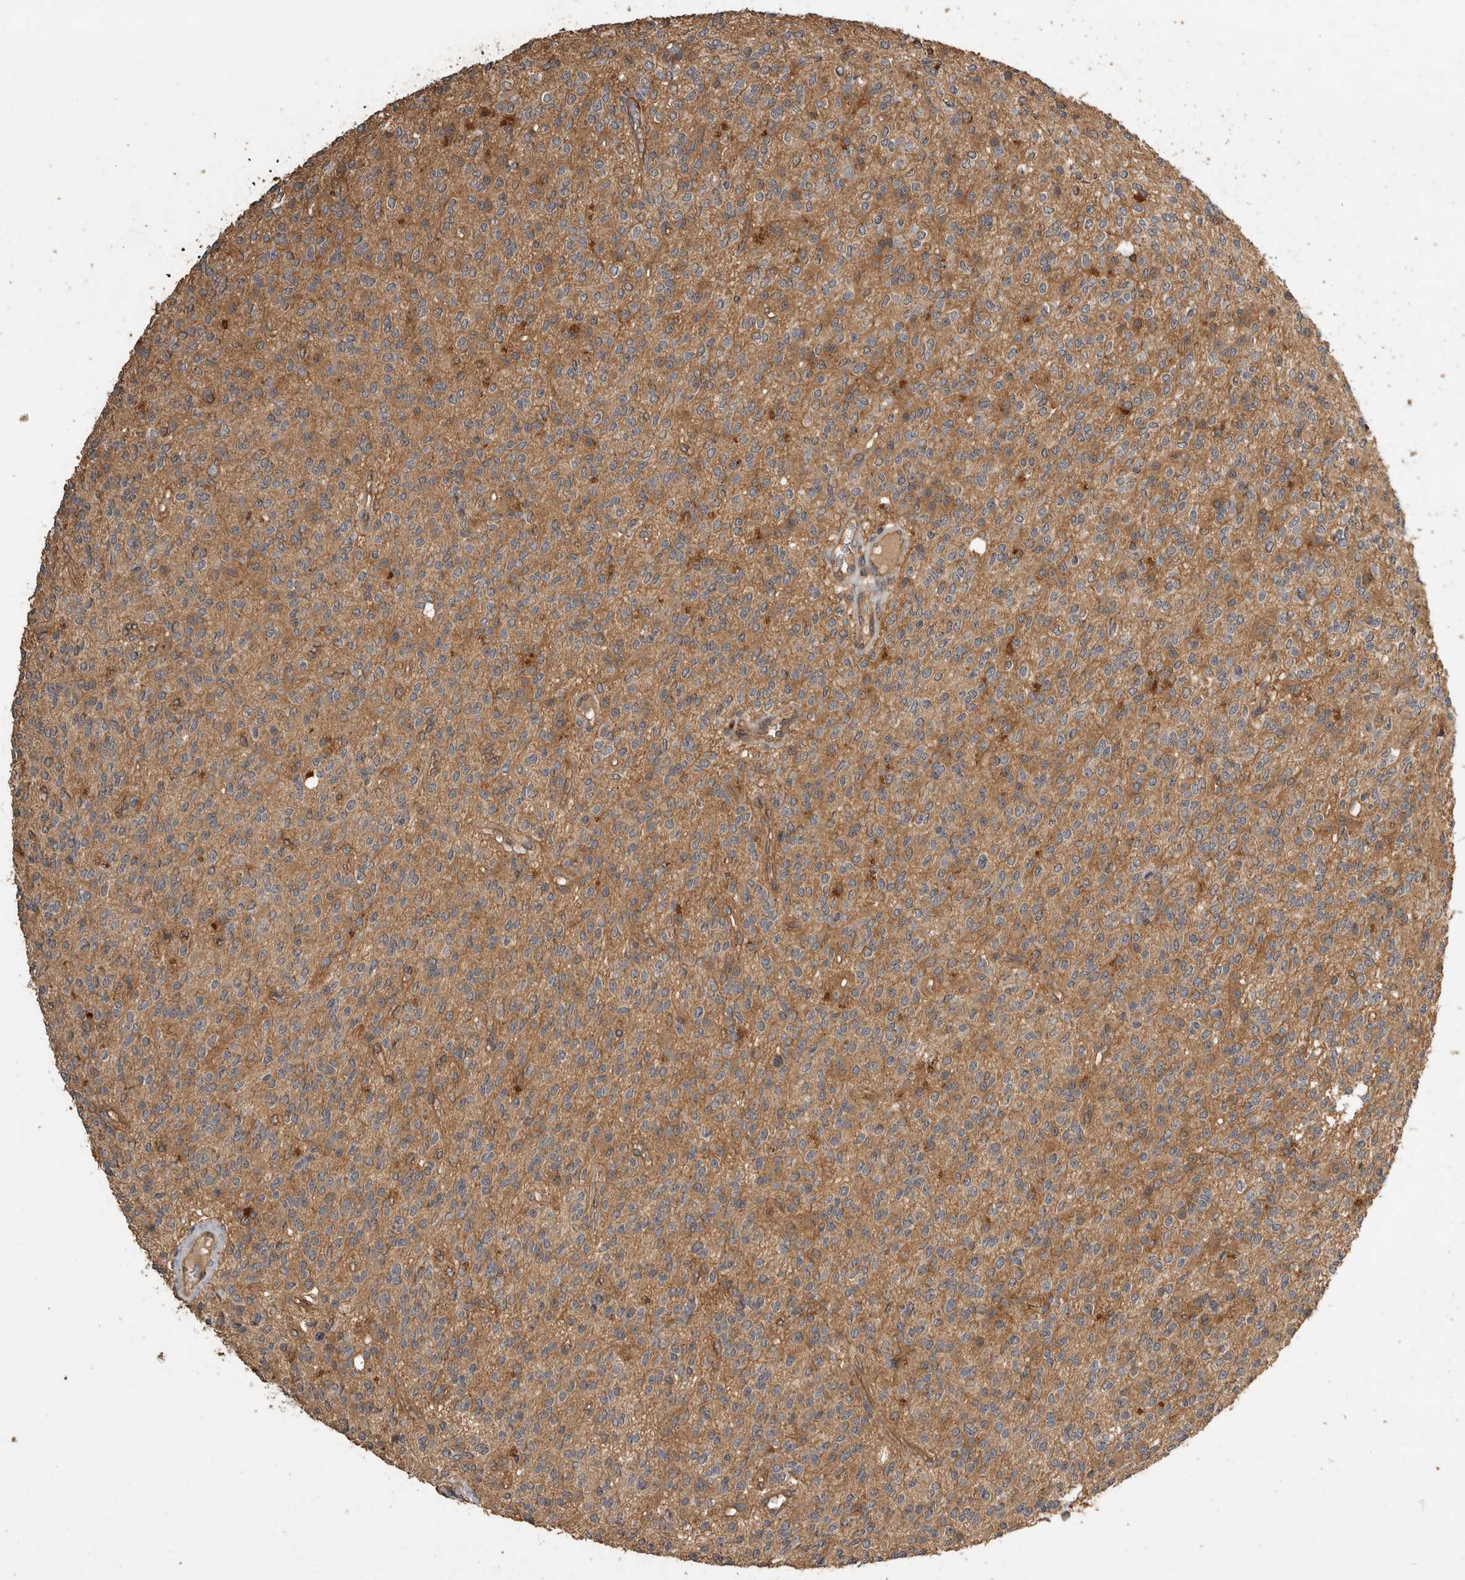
{"staining": {"intensity": "negative", "quantity": "none", "location": "none"}, "tissue": "glioma", "cell_type": "Tumor cells", "image_type": "cancer", "snomed": [{"axis": "morphology", "description": "Glioma, malignant, High grade"}, {"axis": "topography", "description": "Brain"}], "caption": "IHC micrograph of neoplastic tissue: human glioma stained with DAB exhibits no significant protein positivity in tumor cells. (Stains: DAB (3,3'-diaminobenzidine) immunohistochemistry with hematoxylin counter stain, Microscopy: brightfield microscopy at high magnification).", "gene": "RHPN1", "patient": {"sex": "male", "age": 34}}